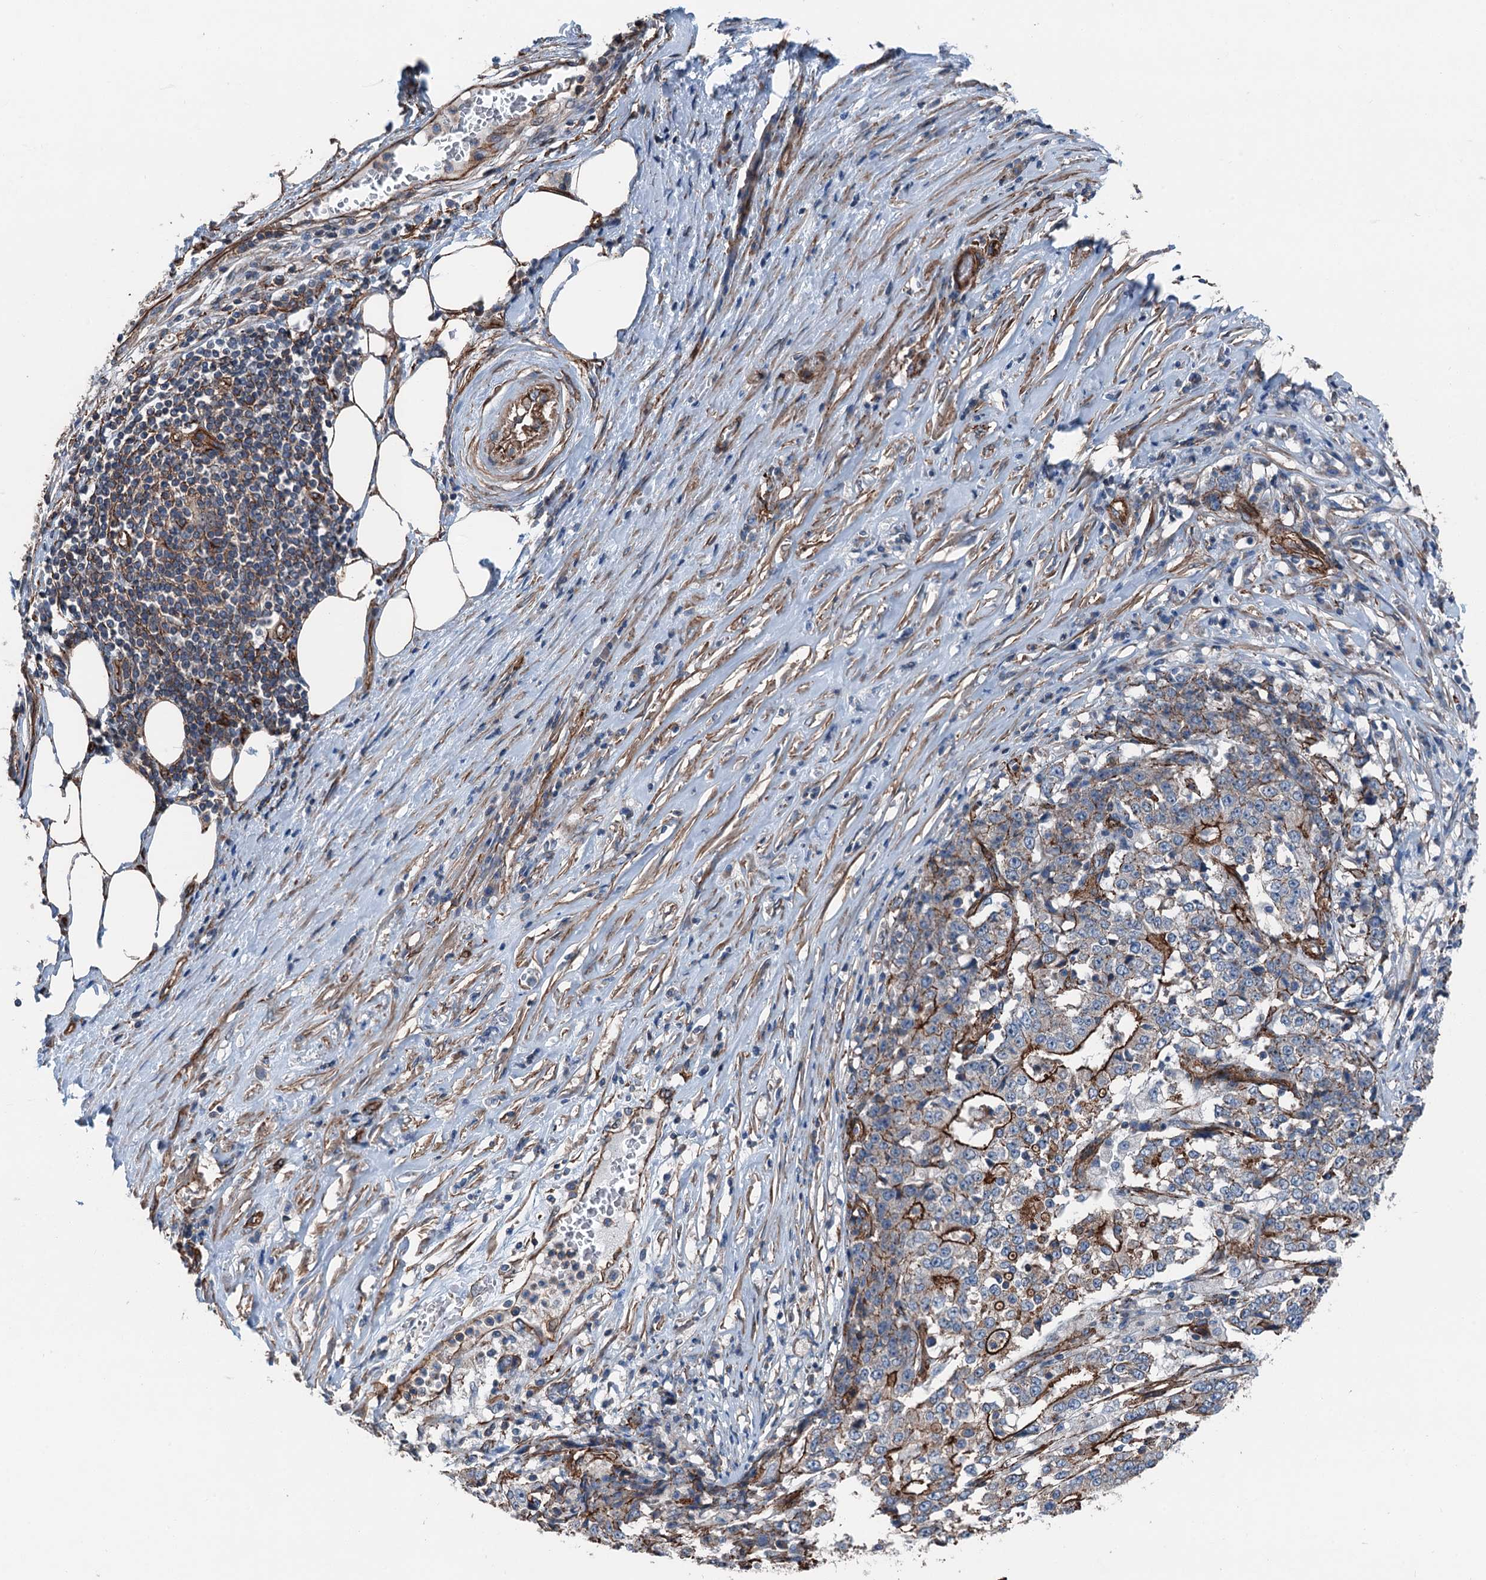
{"staining": {"intensity": "strong", "quantity": "25%-75%", "location": "cytoplasmic/membranous"}, "tissue": "stomach cancer", "cell_type": "Tumor cells", "image_type": "cancer", "snomed": [{"axis": "morphology", "description": "Adenocarcinoma, NOS"}, {"axis": "topography", "description": "Stomach"}], "caption": "High-magnification brightfield microscopy of stomach adenocarcinoma stained with DAB (brown) and counterstained with hematoxylin (blue). tumor cells exhibit strong cytoplasmic/membranous positivity is identified in approximately25%-75% of cells. The staining was performed using DAB, with brown indicating positive protein expression. Nuclei are stained blue with hematoxylin.", "gene": "NMRAL1", "patient": {"sex": "male", "age": 59}}